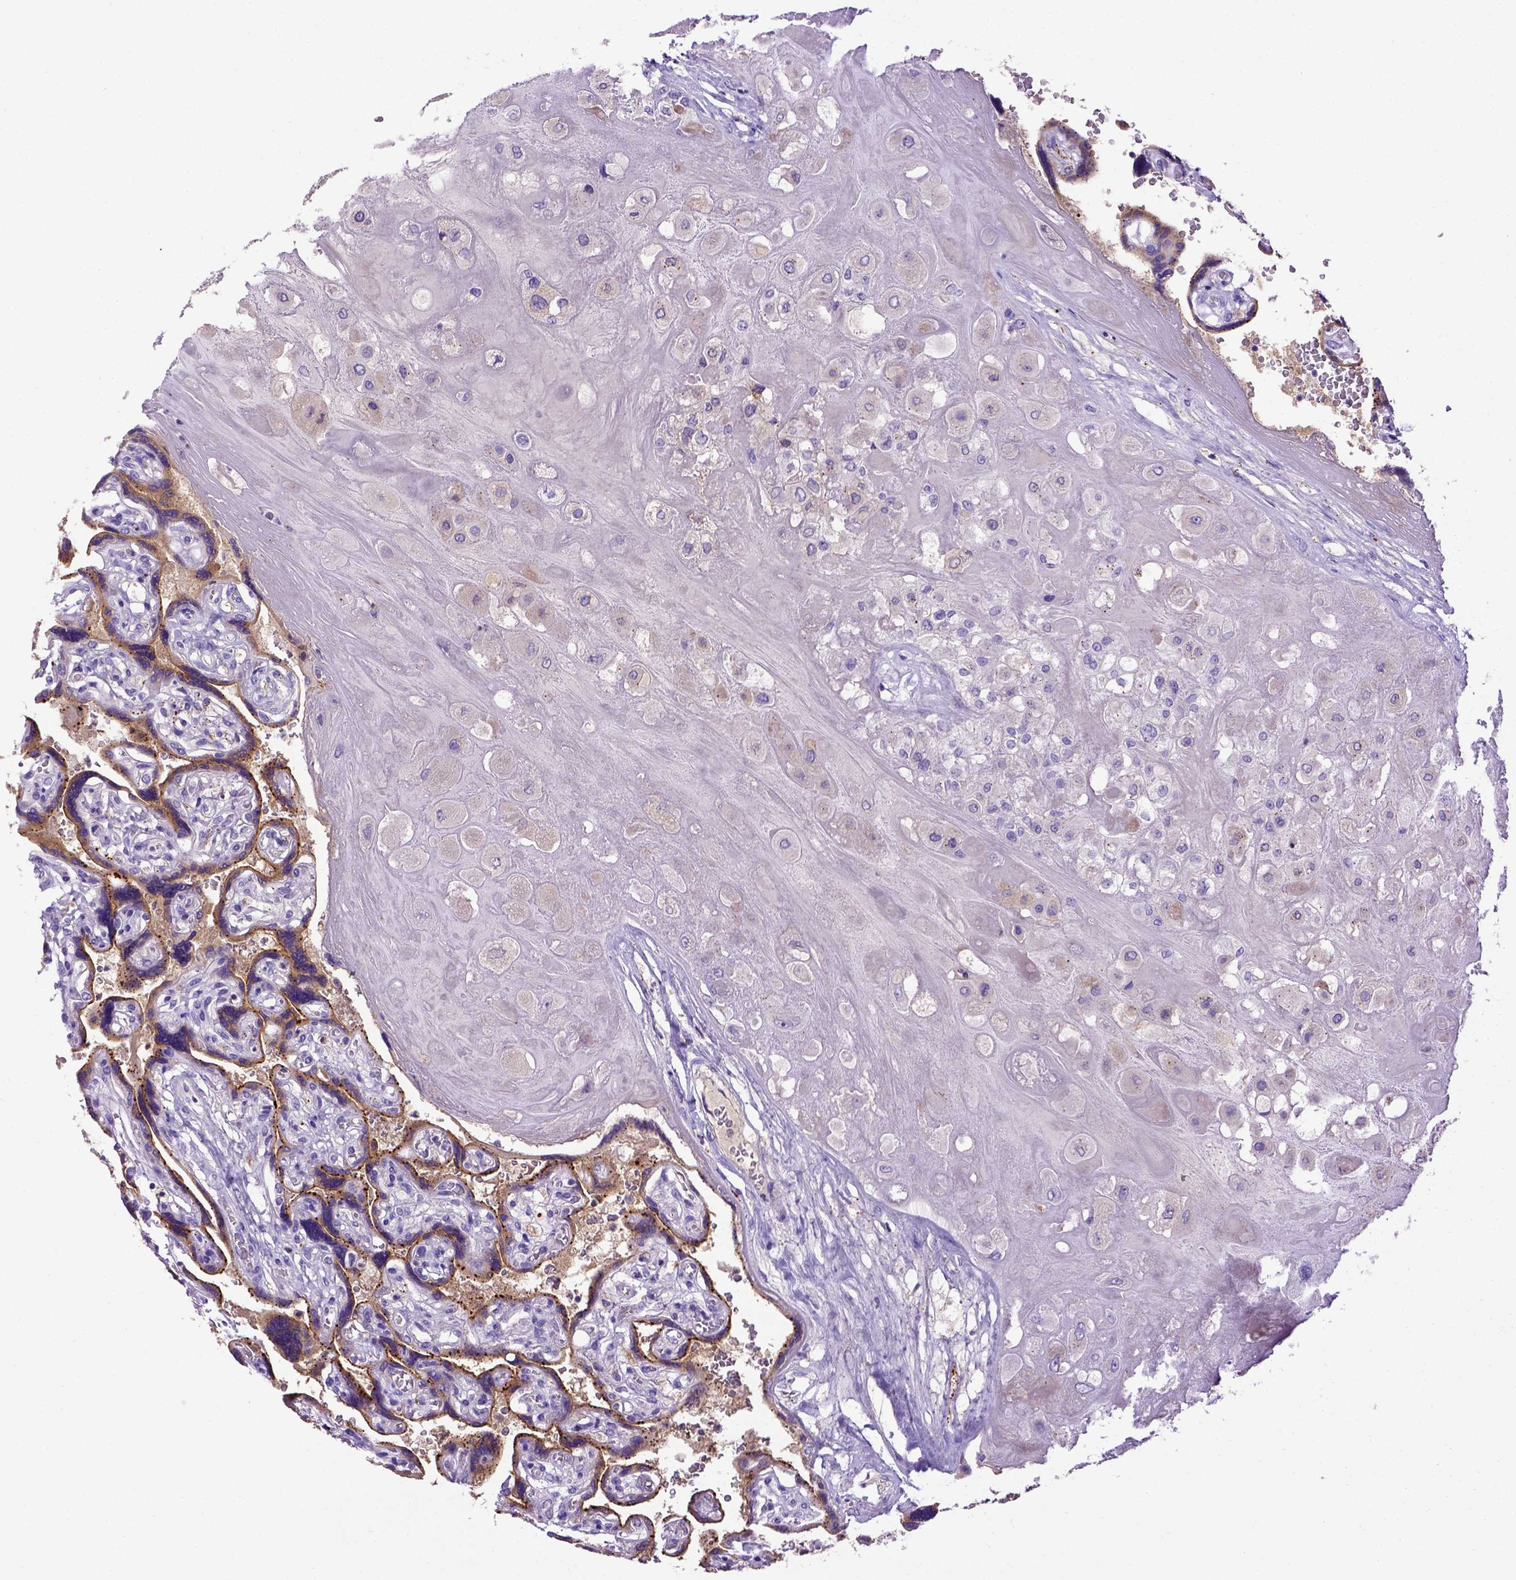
{"staining": {"intensity": "negative", "quantity": "none", "location": "none"}, "tissue": "placenta", "cell_type": "Decidual cells", "image_type": "normal", "snomed": [{"axis": "morphology", "description": "Normal tissue, NOS"}, {"axis": "topography", "description": "Placenta"}], "caption": "An immunohistochemistry (IHC) micrograph of benign placenta is shown. There is no staining in decidual cells of placenta. (Brightfield microscopy of DAB immunohistochemistry (IHC) at high magnification).", "gene": "ADAM12", "patient": {"sex": "female", "age": 32}}